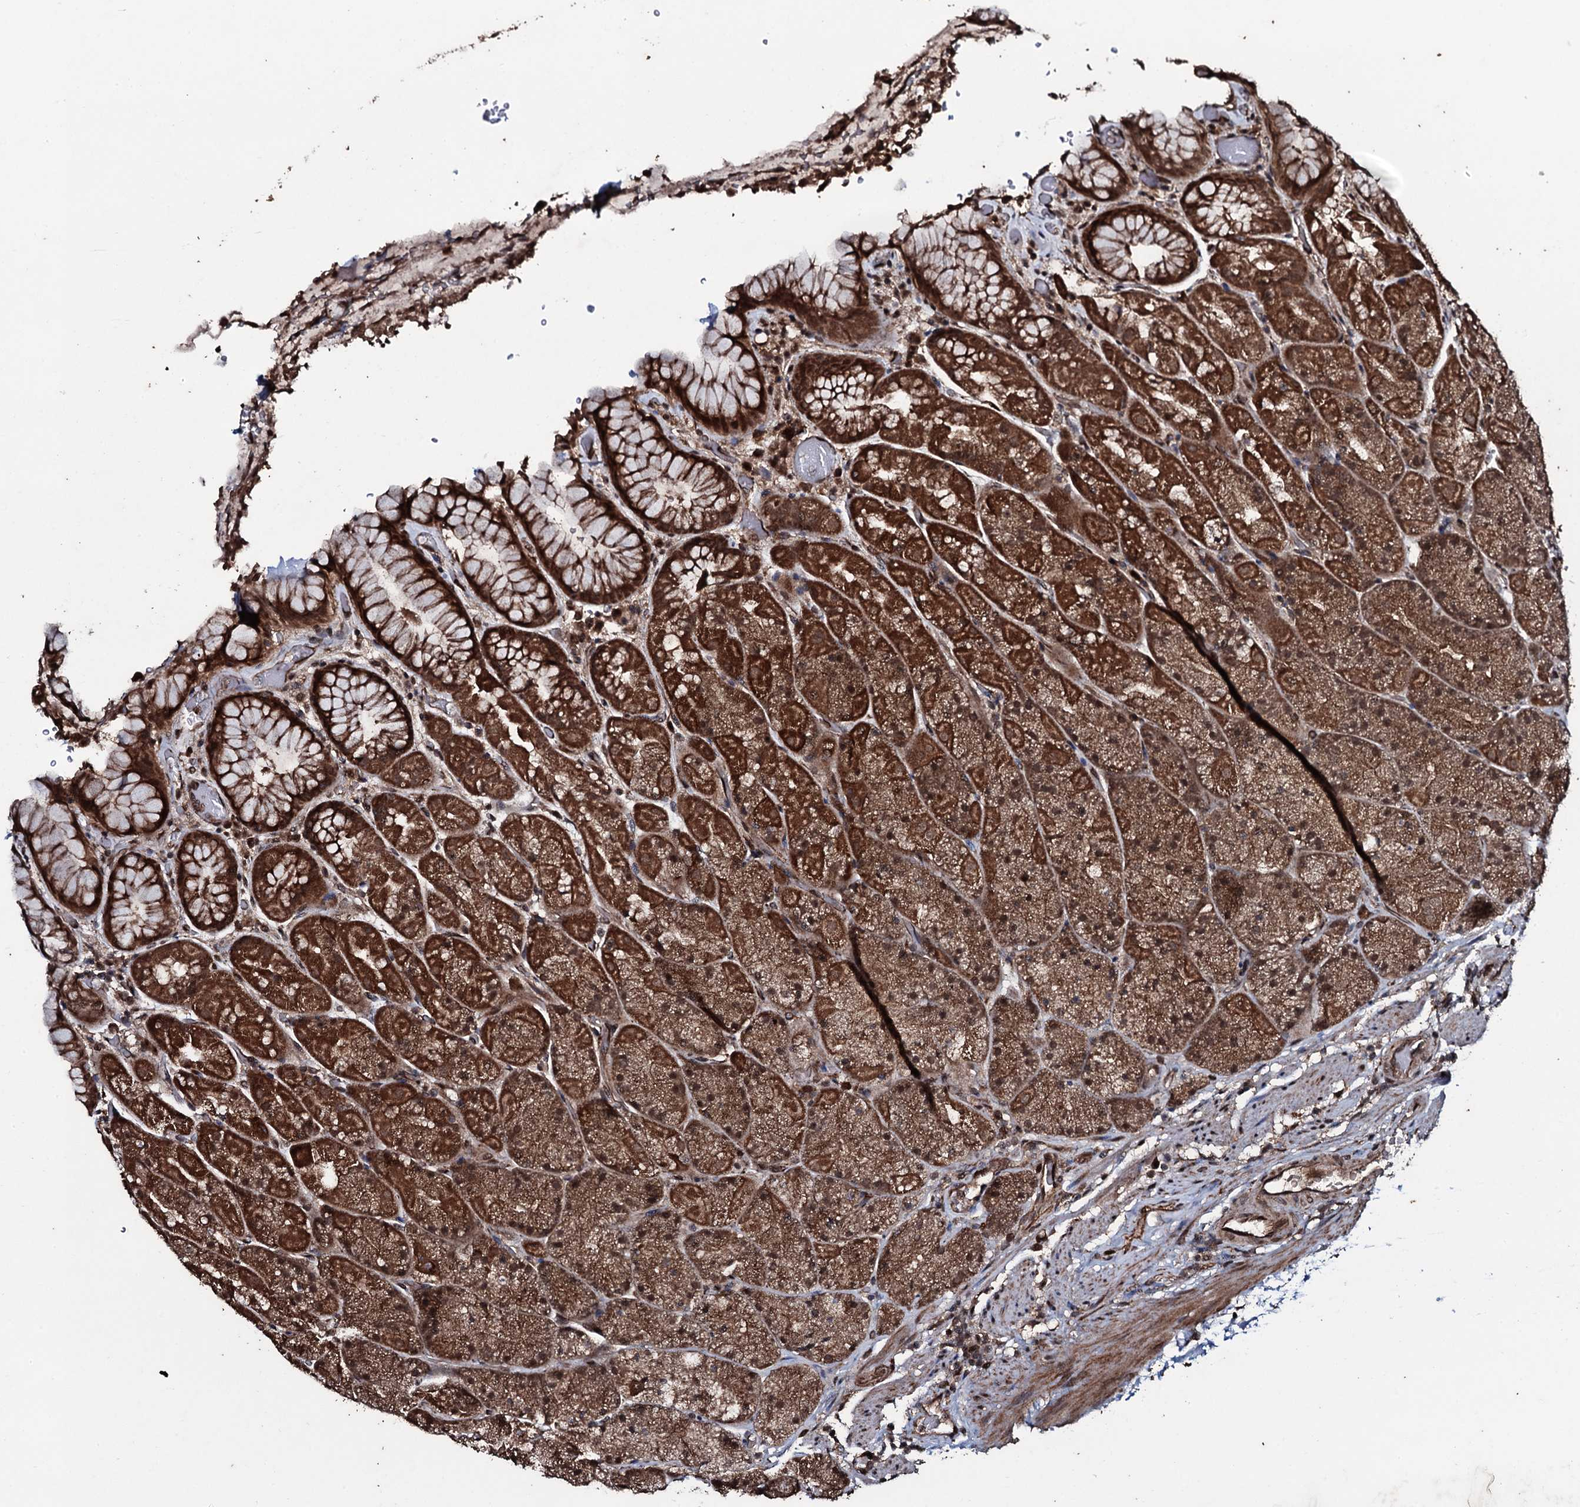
{"staining": {"intensity": "strong", "quantity": ">75%", "location": "cytoplasmic/membranous,nuclear"}, "tissue": "stomach", "cell_type": "Glandular cells", "image_type": "normal", "snomed": [{"axis": "morphology", "description": "Normal tissue, NOS"}, {"axis": "topography", "description": "Stomach, upper"}, {"axis": "topography", "description": "Stomach, lower"}], "caption": "IHC photomicrograph of benign stomach stained for a protein (brown), which demonstrates high levels of strong cytoplasmic/membranous,nuclear positivity in approximately >75% of glandular cells.", "gene": "MRPS31", "patient": {"sex": "male", "age": 67}}